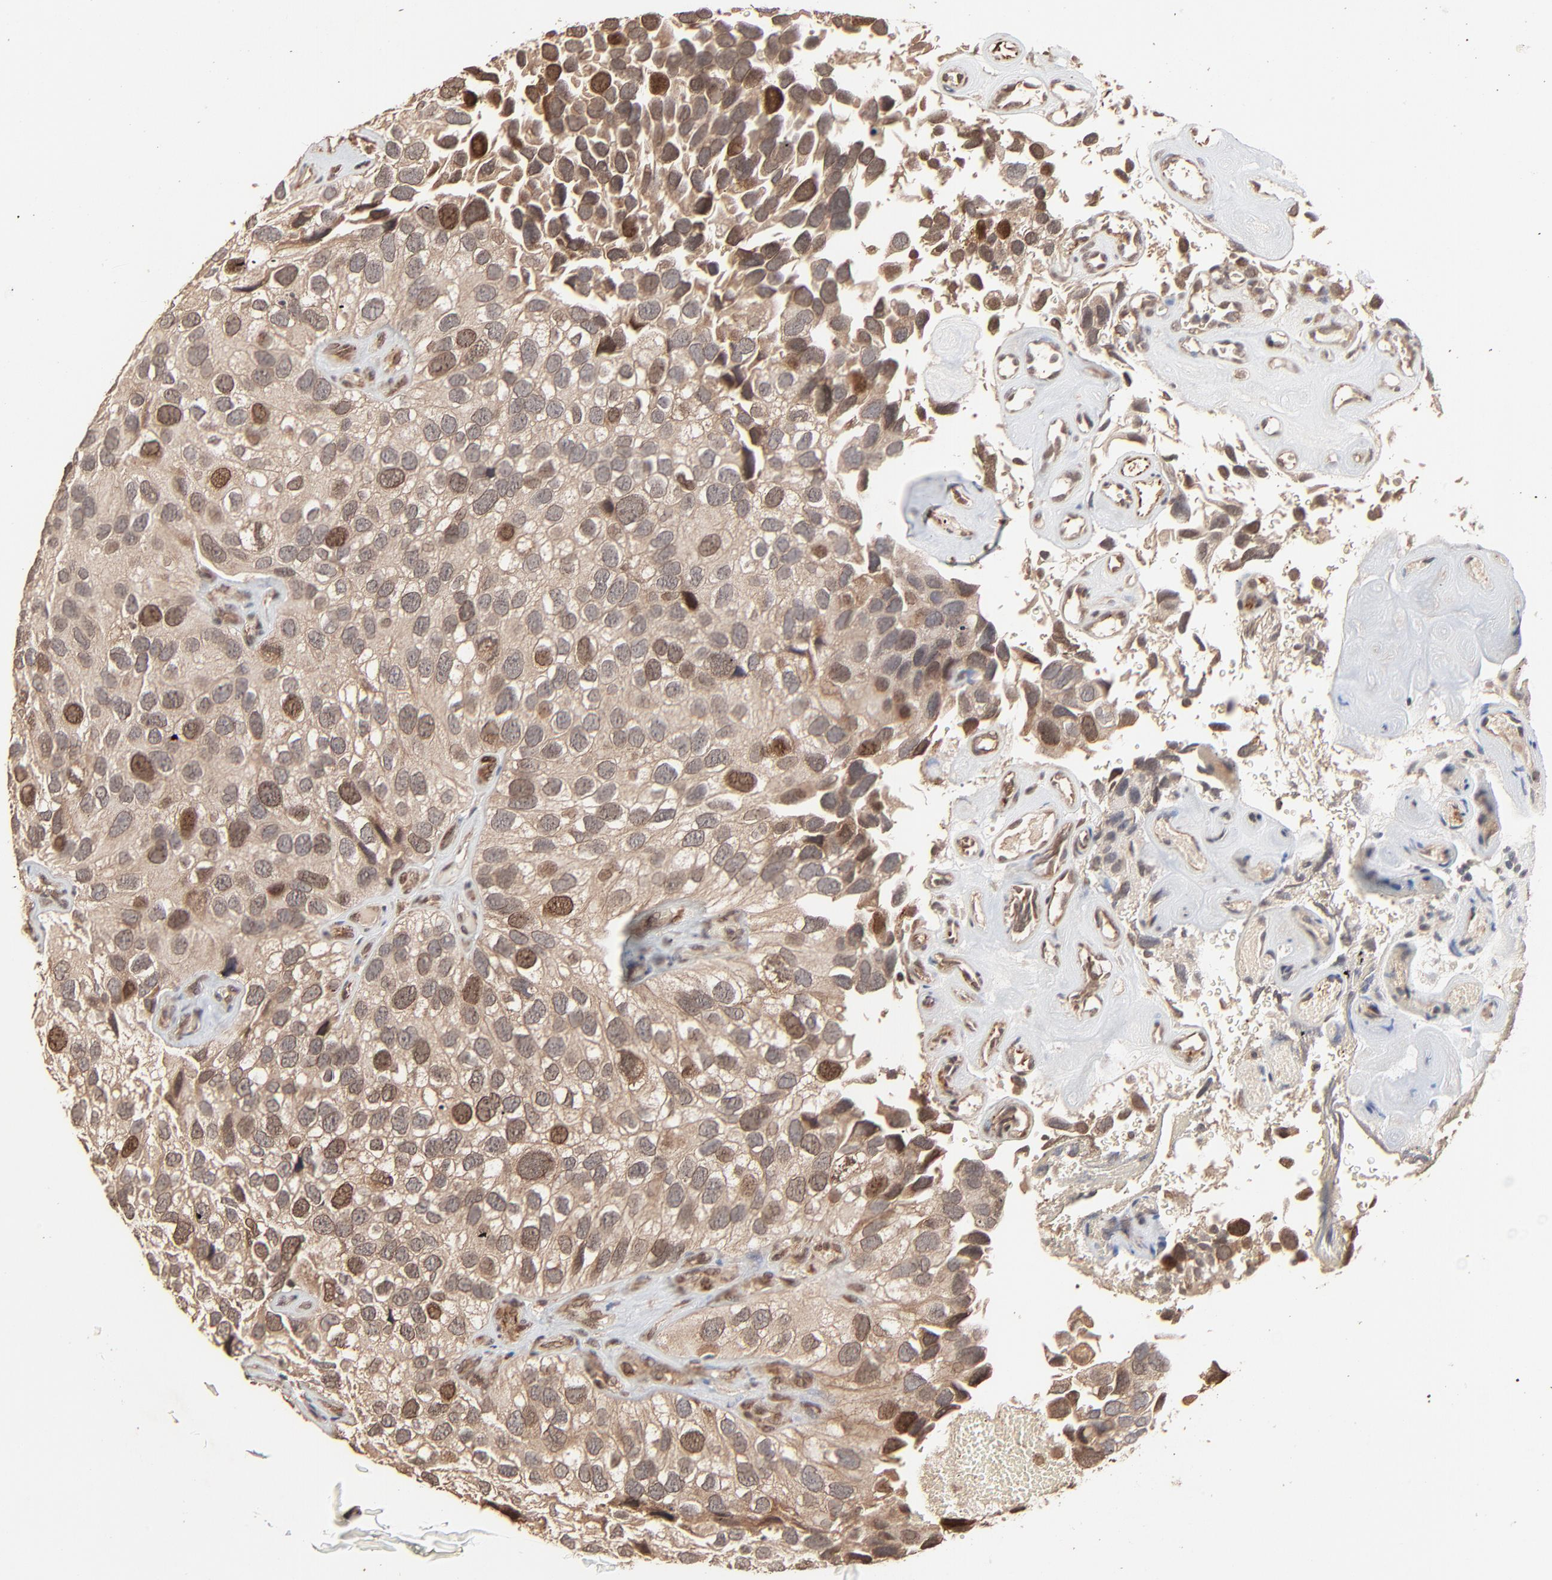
{"staining": {"intensity": "moderate", "quantity": "<25%", "location": "nuclear"}, "tissue": "urothelial cancer", "cell_type": "Tumor cells", "image_type": "cancer", "snomed": [{"axis": "morphology", "description": "Urothelial carcinoma, High grade"}, {"axis": "topography", "description": "Urinary bladder"}], "caption": "Immunohistochemical staining of urothelial cancer shows low levels of moderate nuclear positivity in about <25% of tumor cells.", "gene": "FAM227A", "patient": {"sex": "male", "age": 72}}